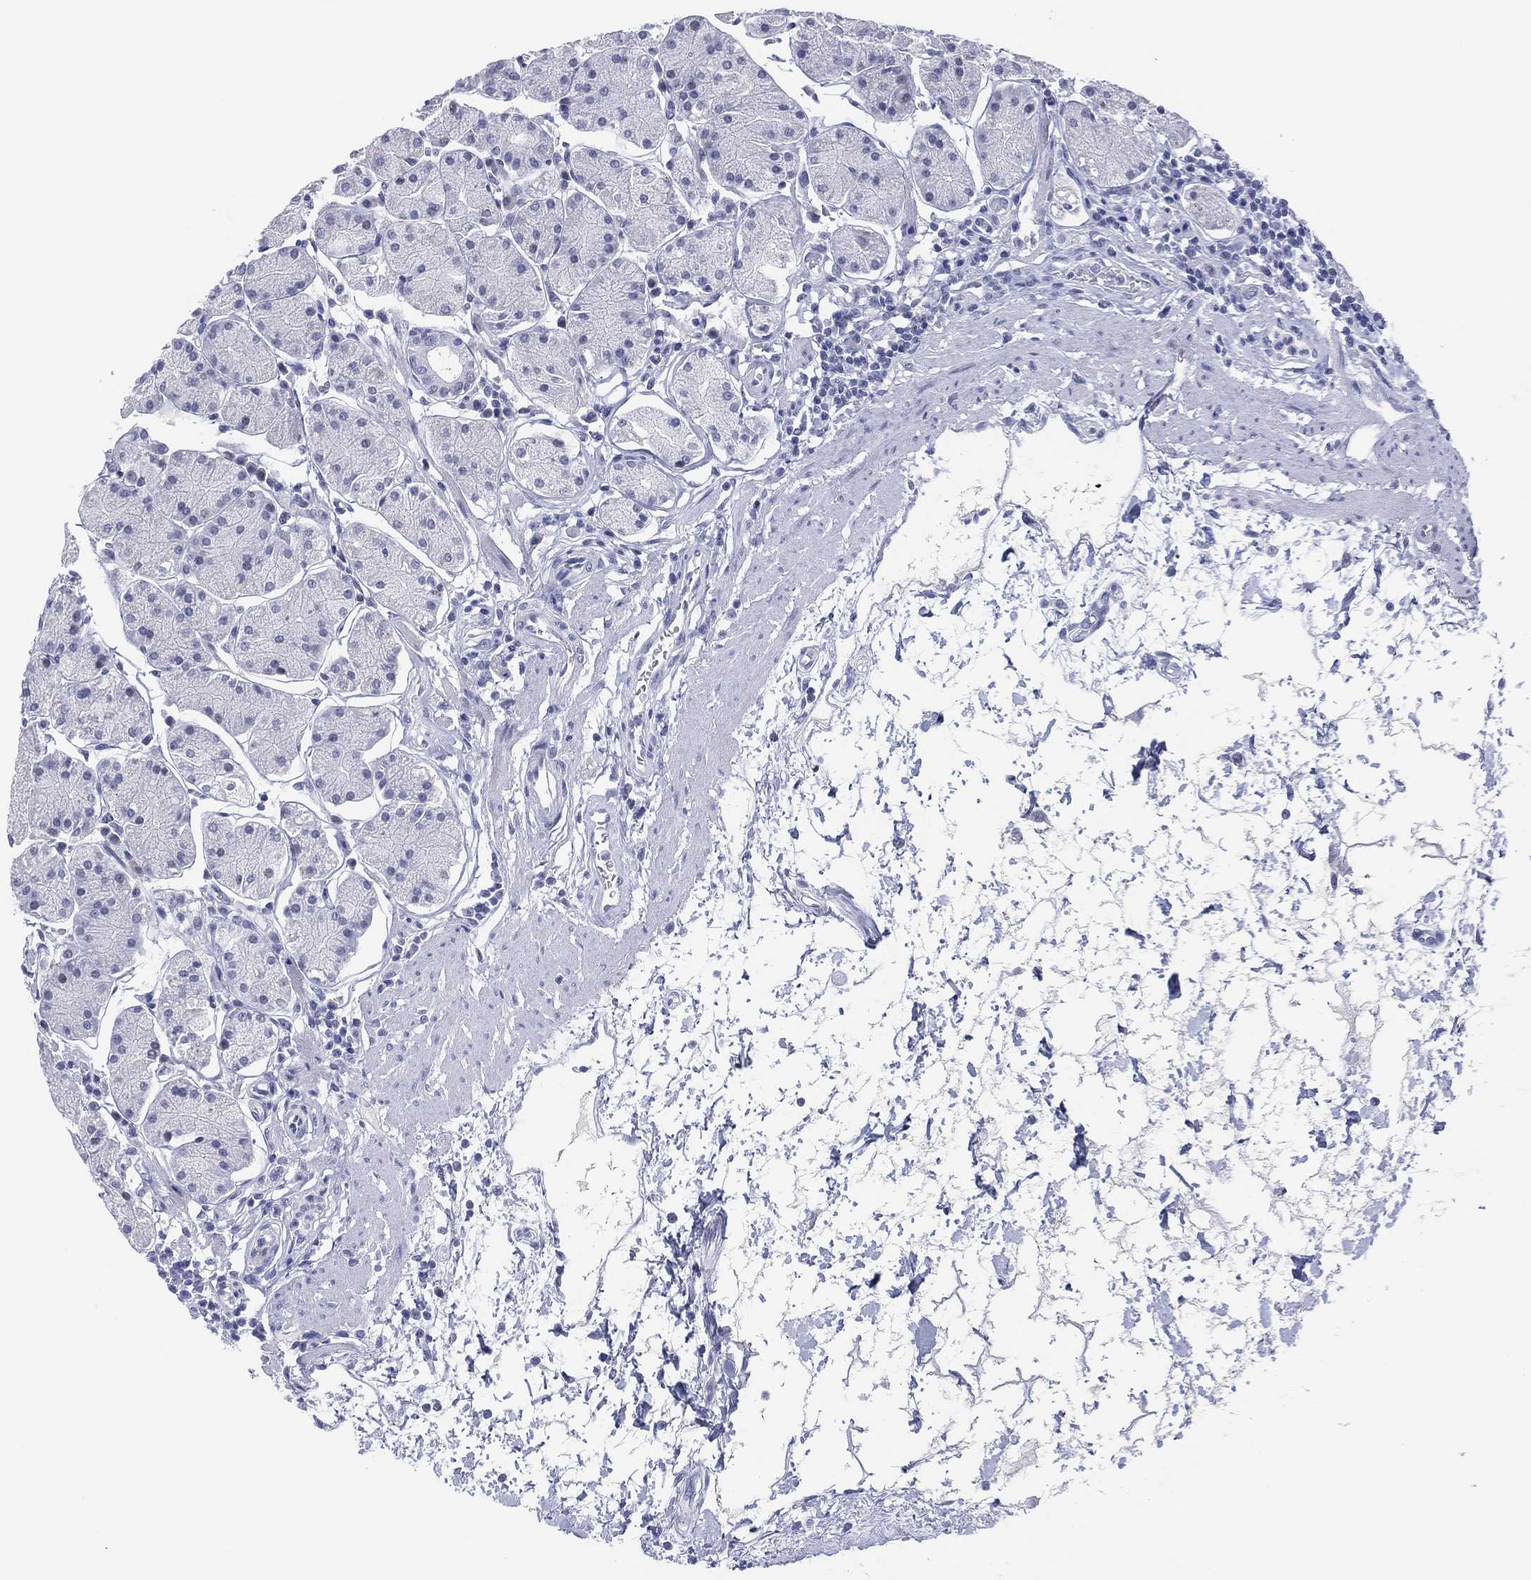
{"staining": {"intensity": "negative", "quantity": "none", "location": "none"}, "tissue": "stomach", "cell_type": "Glandular cells", "image_type": "normal", "snomed": [{"axis": "morphology", "description": "Normal tissue, NOS"}, {"axis": "topography", "description": "Stomach"}], "caption": "DAB immunohistochemical staining of normal human stomach exhibits no significant positivity in glandular cells.", "gene": "UTF1", "patient": {"sex": "male", "age": 54}}